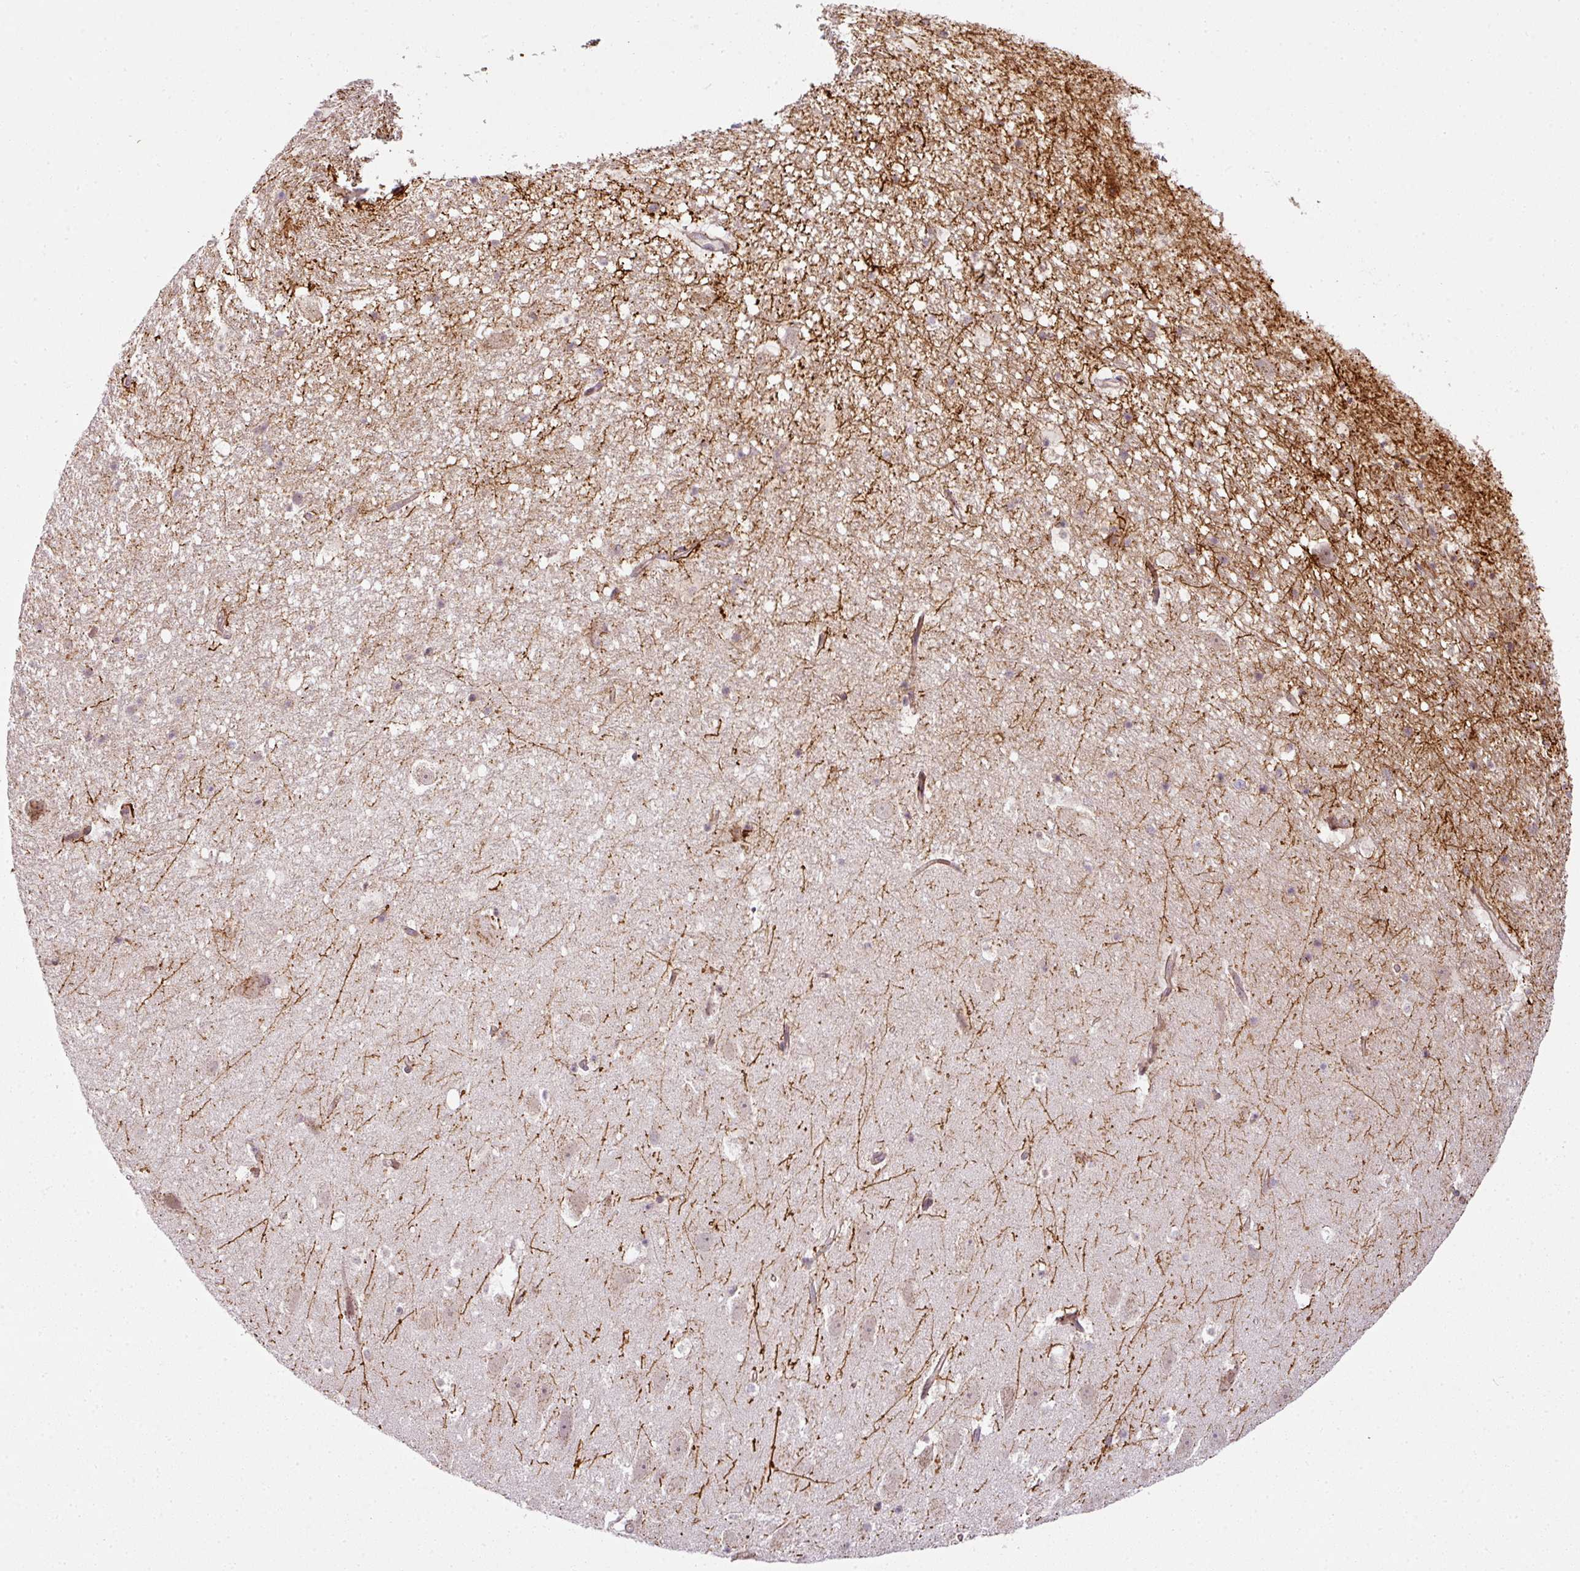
{"staining": {"intensity": "moderate", "quantity": "<25%", "location": "cytoplasmic/membranous"}, "tissue": "hippocampus", "cell_type": "Glial cells", "image_type": "normal", "snomed": [{"axis": "morphology", "description": "Normal tissue, NOS"}, {"axis": "topography", "description": "Hippocampus"}], "caption": "Immunohistochemistry histopathology image of benign hippocampus: hippocampus stained using immunohistochemistry (IHC) demonstrates low levels of moderate protein expression localized specifically in the cytoplasmic/membranous of glial cells, appearing as a cytoplasmic/membranous brown color.", "gene": "ATAT1", "patient": {"sex": "male", "age": 37}}